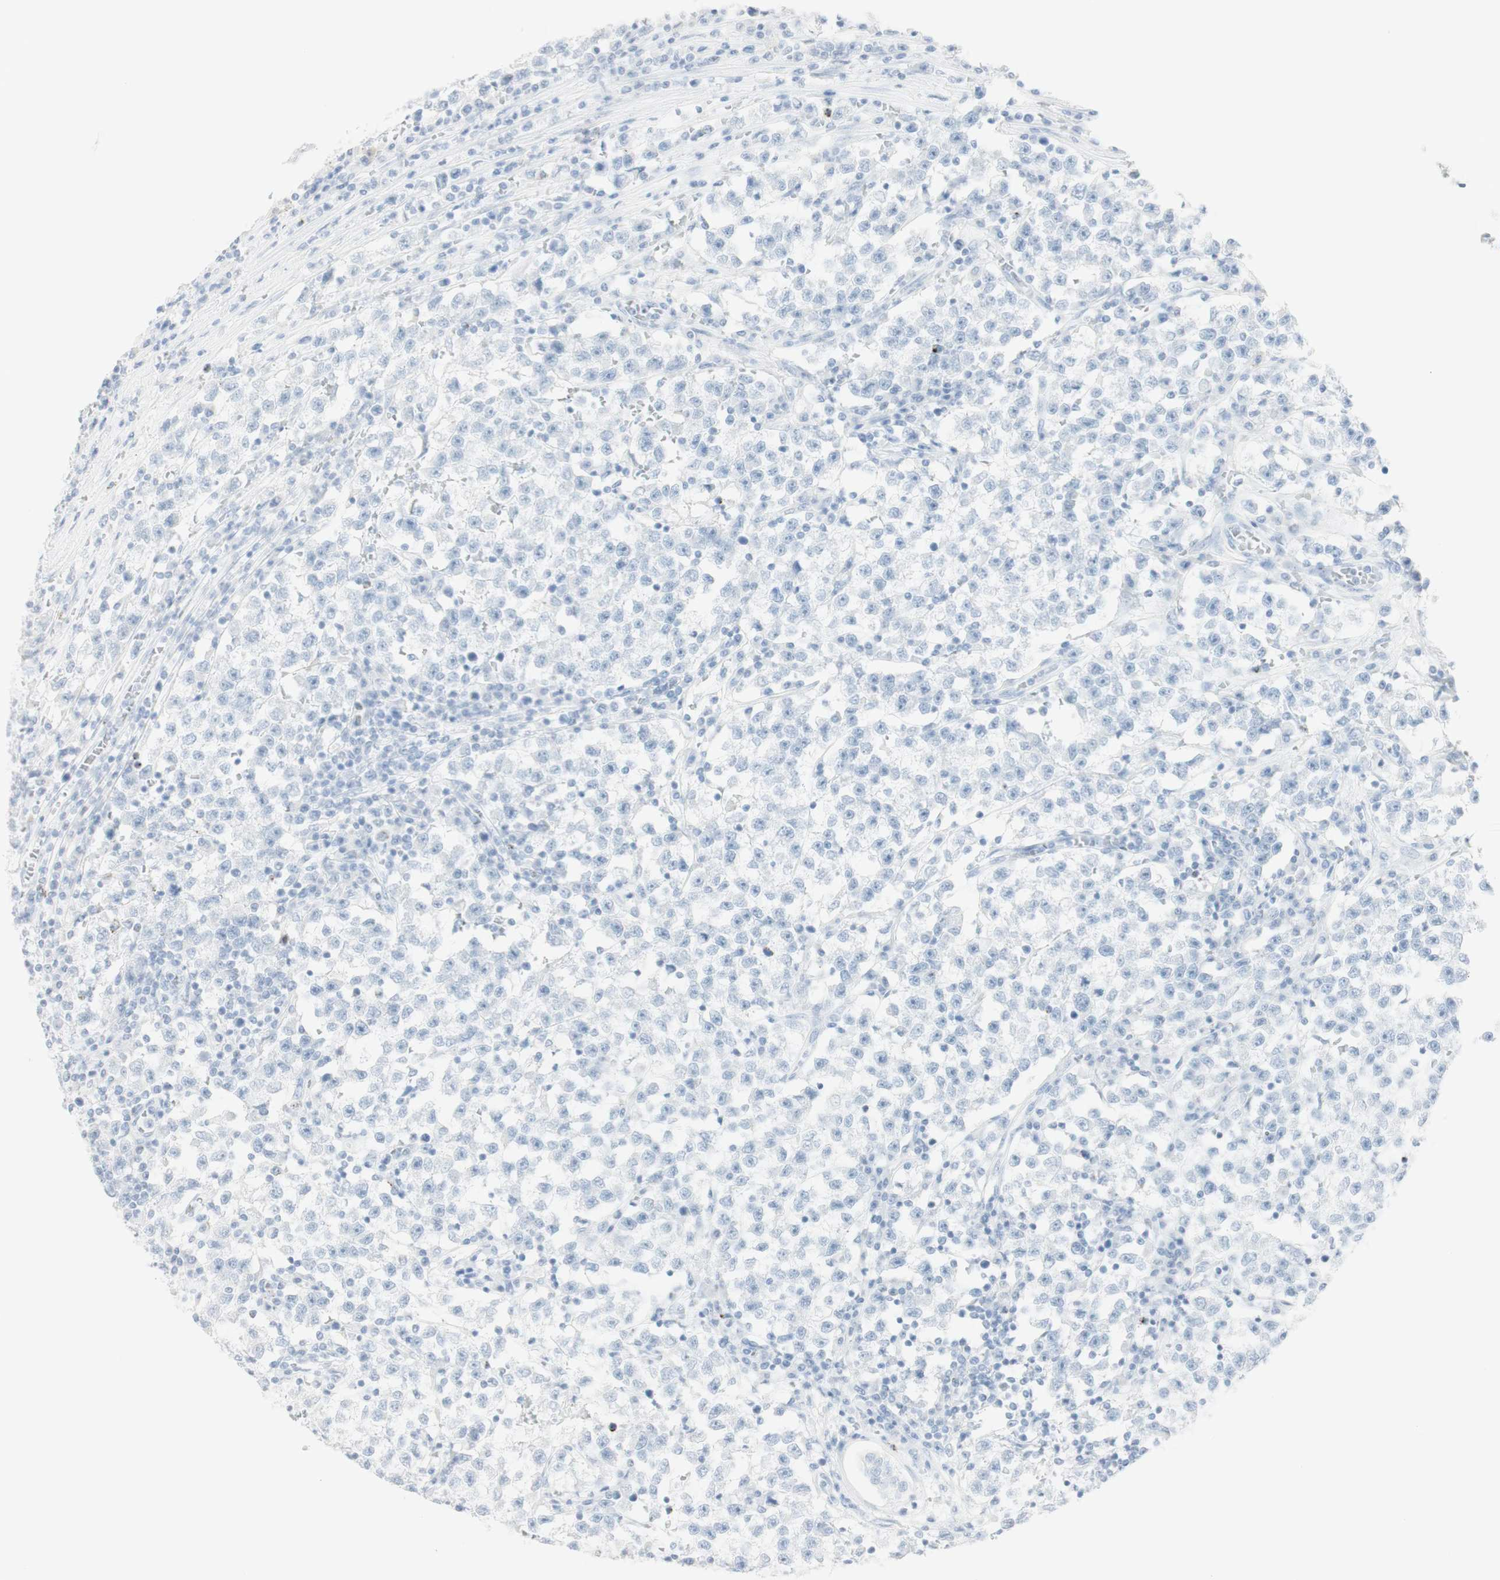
{"staining": {"intensity": "negative", "quantity": "none", "location": "none"}, "tissue": "testis cancer", "cell_type": "Tumor cells", "image_type": "cancer", "snomed": [{"axis": "morphology", "description": "Seminoma, NOS"}, {"axis": "topography", "description": "Testis"}], "caption": "Tumor cells show no significant protein positivity in testis cancer (seminoma).", "gene": "NAPSA", "patient": {"sex": "male", "age": 22}}